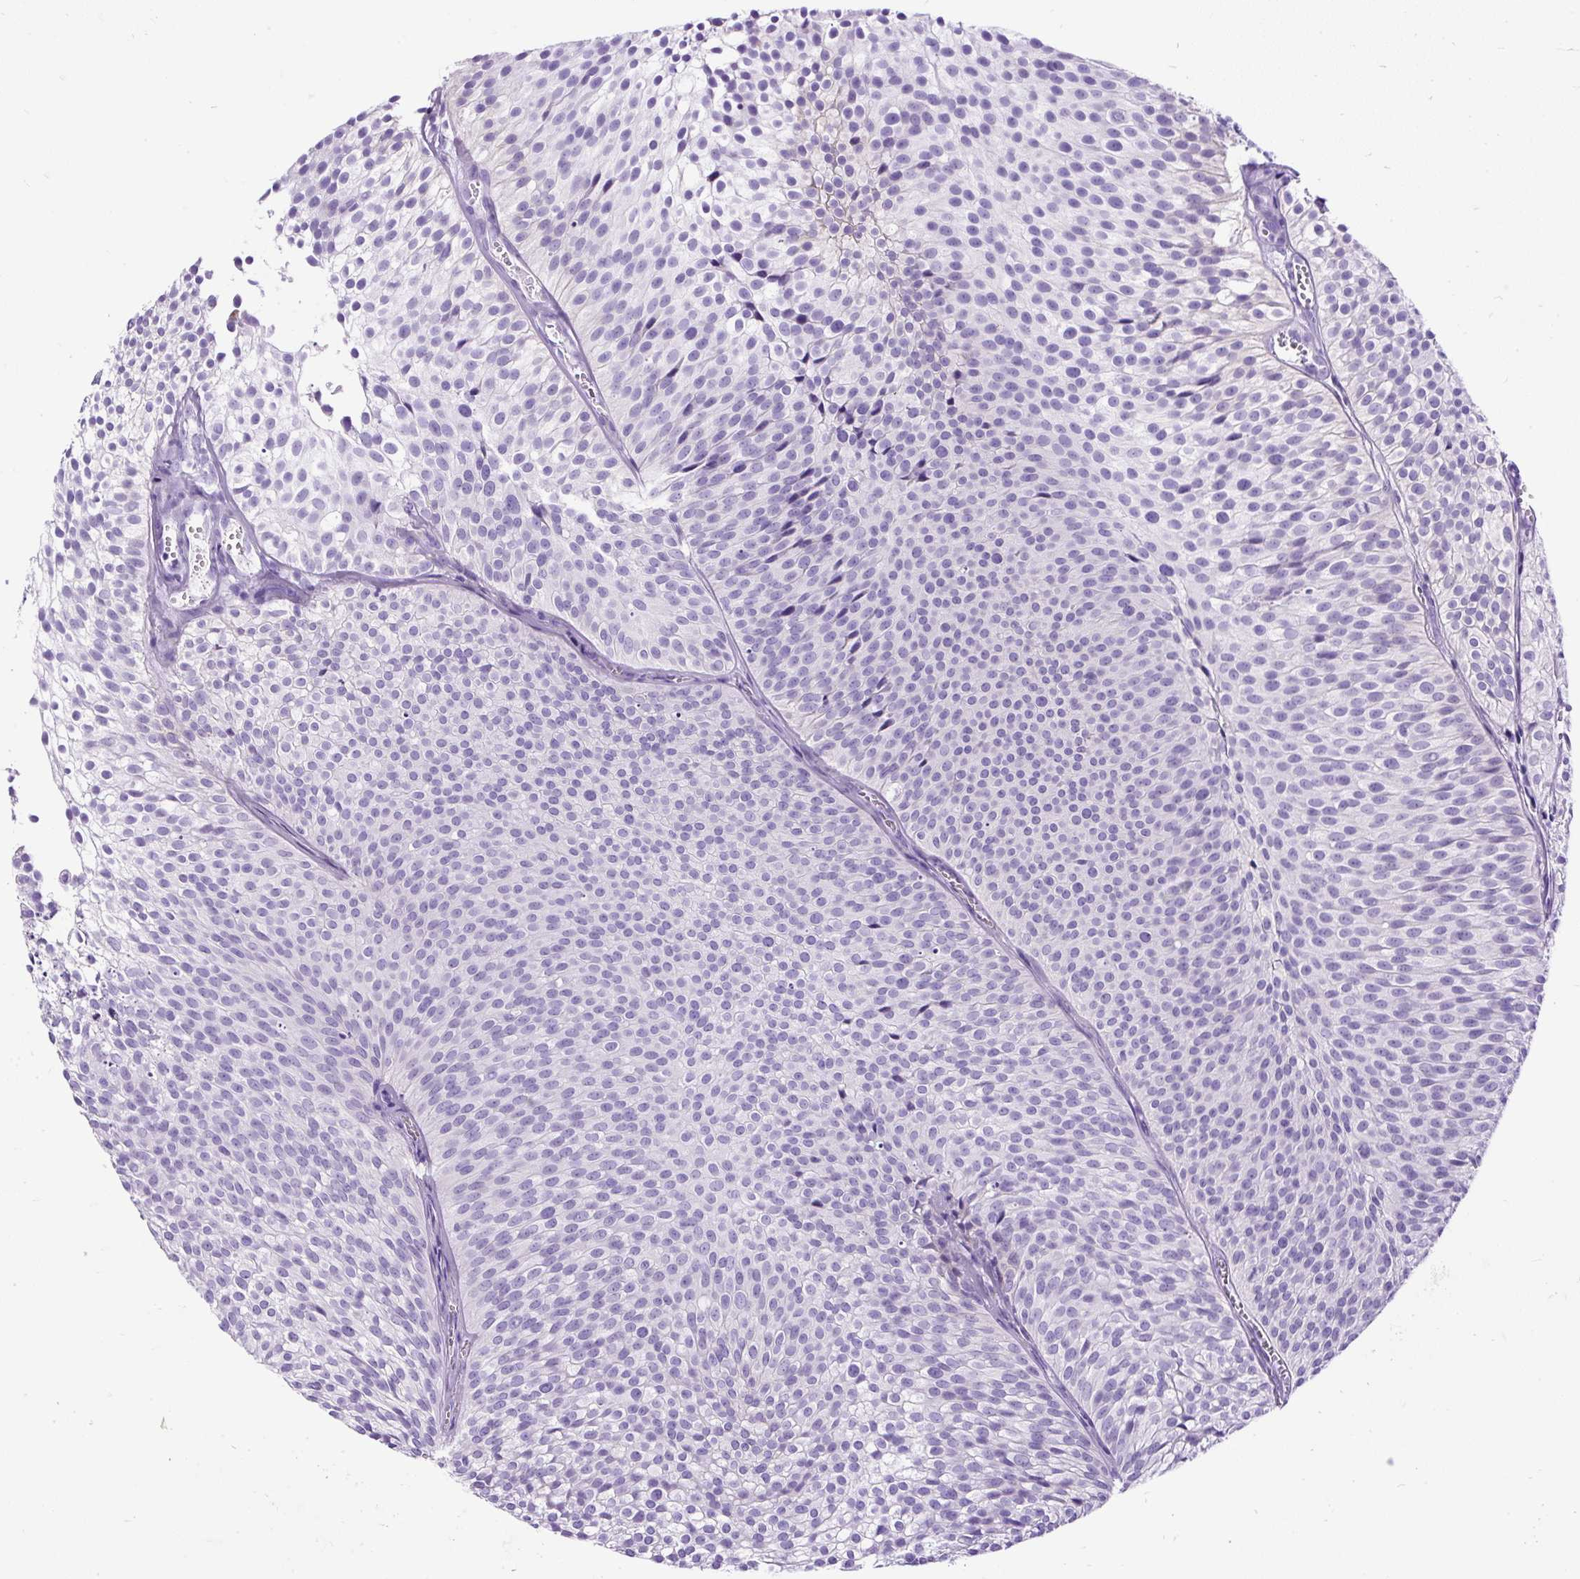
{"staining": {"intensity": "negative", "quantity": "none", "location": "none"}, "tissue": "urothelial cancer", "cell_type": "Tumor cells", "image_type": "cancer", "snomed": [{"axis": "morphology", "description": "Urothelial carcinoma, Low grade"}, {"axis": "topography", "description": "Urinary bladder"}], "caption": "Human low-grade urothelial carcinoma stained for a protein using immunohistochemistry (IHC) reveals no expression in tumor cells.", "gene": "PDIA2", "patient": {"sex": "male", "age": 91}}